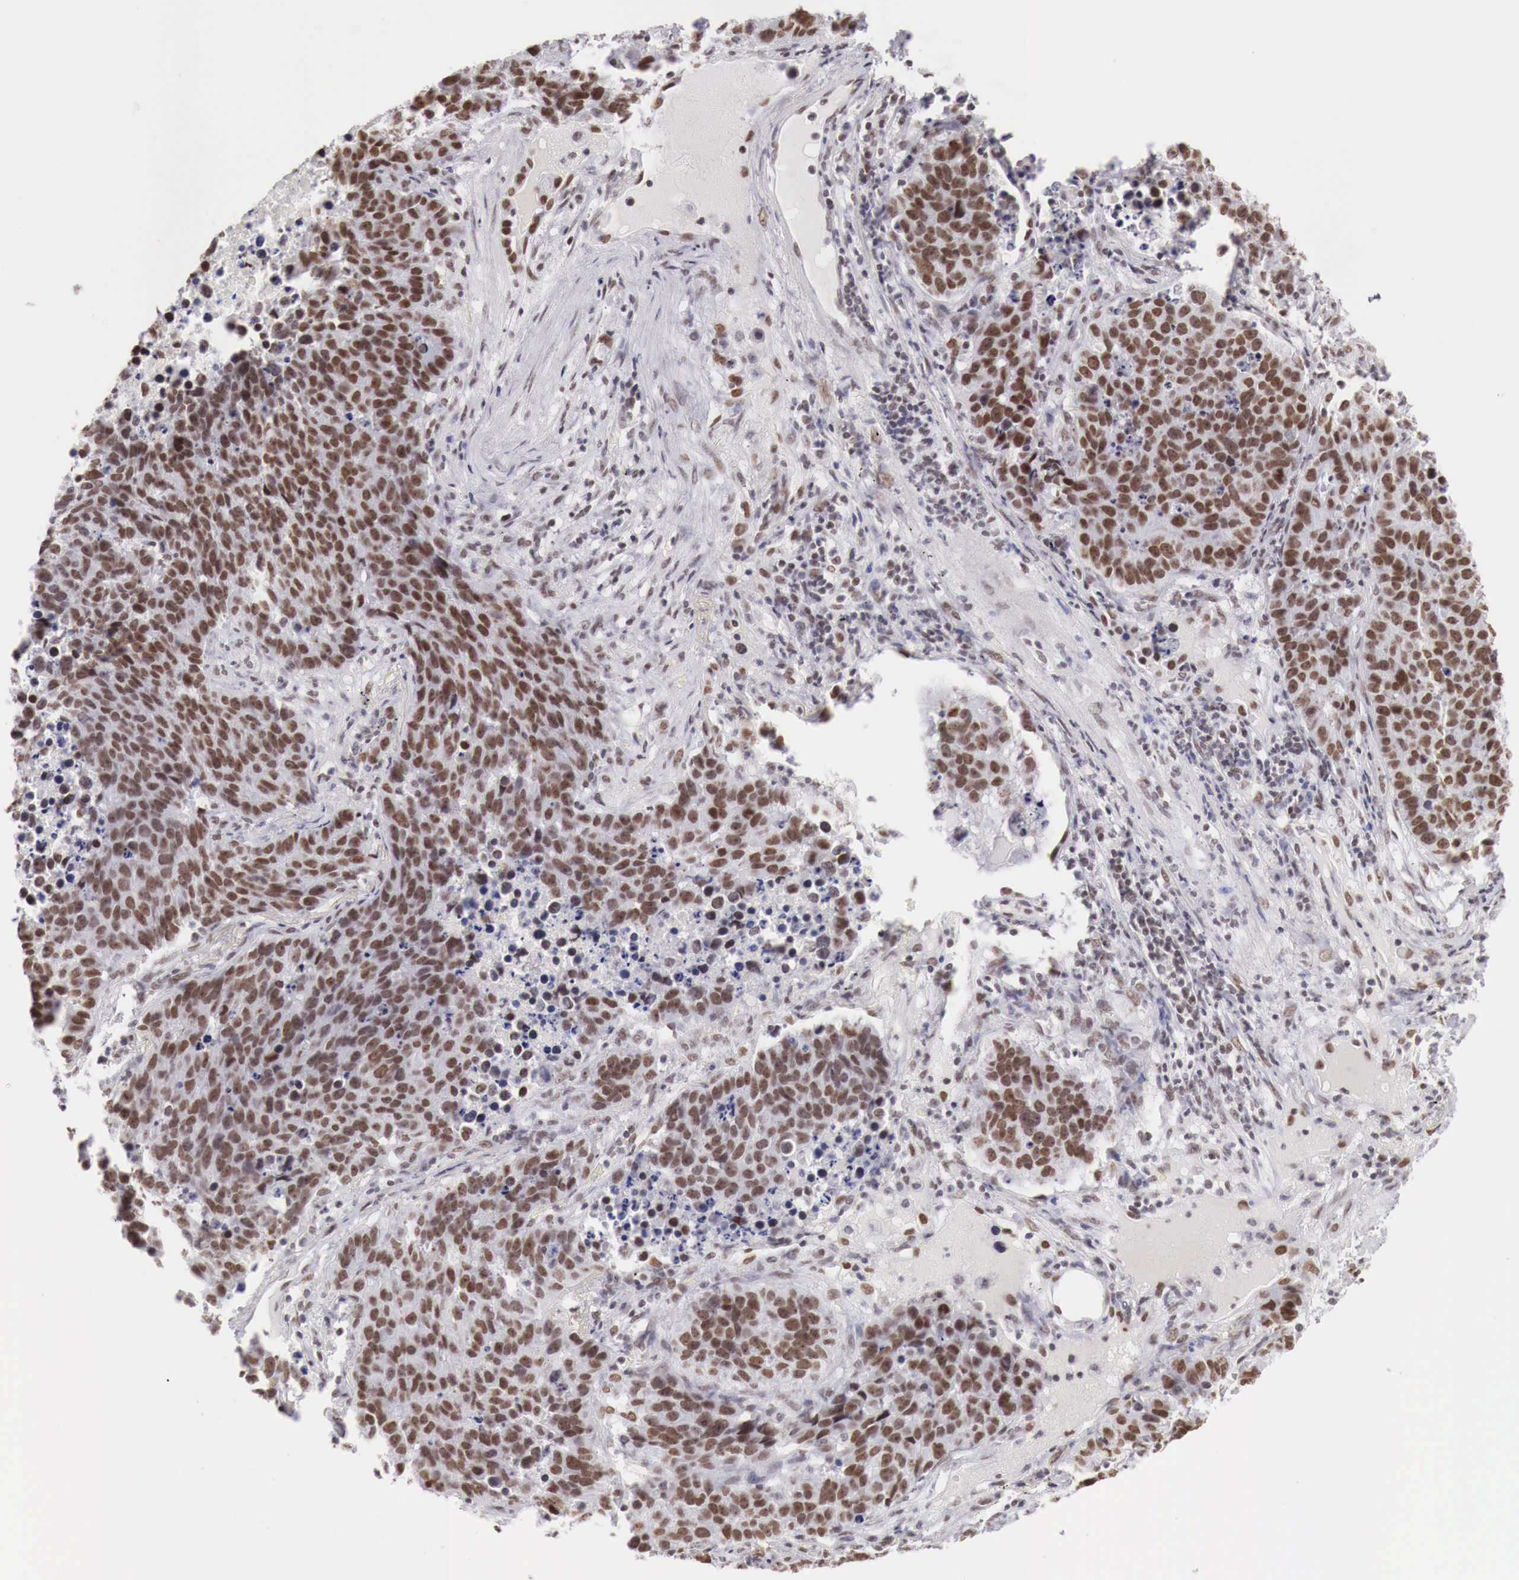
{"staining": {"intensity": "strong", "quantity": ">75%", "location": "nuclear"}, "tissue": "lung cancer", "cell_type": "Tumor cells", "image_type": "cancer", "snomed": [{"axis": "morphology", "description": "Carcinoid, malignant, NOS"}, {"axis": "topography", "description": "Lung"}], "caption": "Lung cancer stained with IHC reveals strong nuclear expression in about >75% of tumor cells.", "gene": "PHF14", "patient": {"sex": "male", "age": 60}}